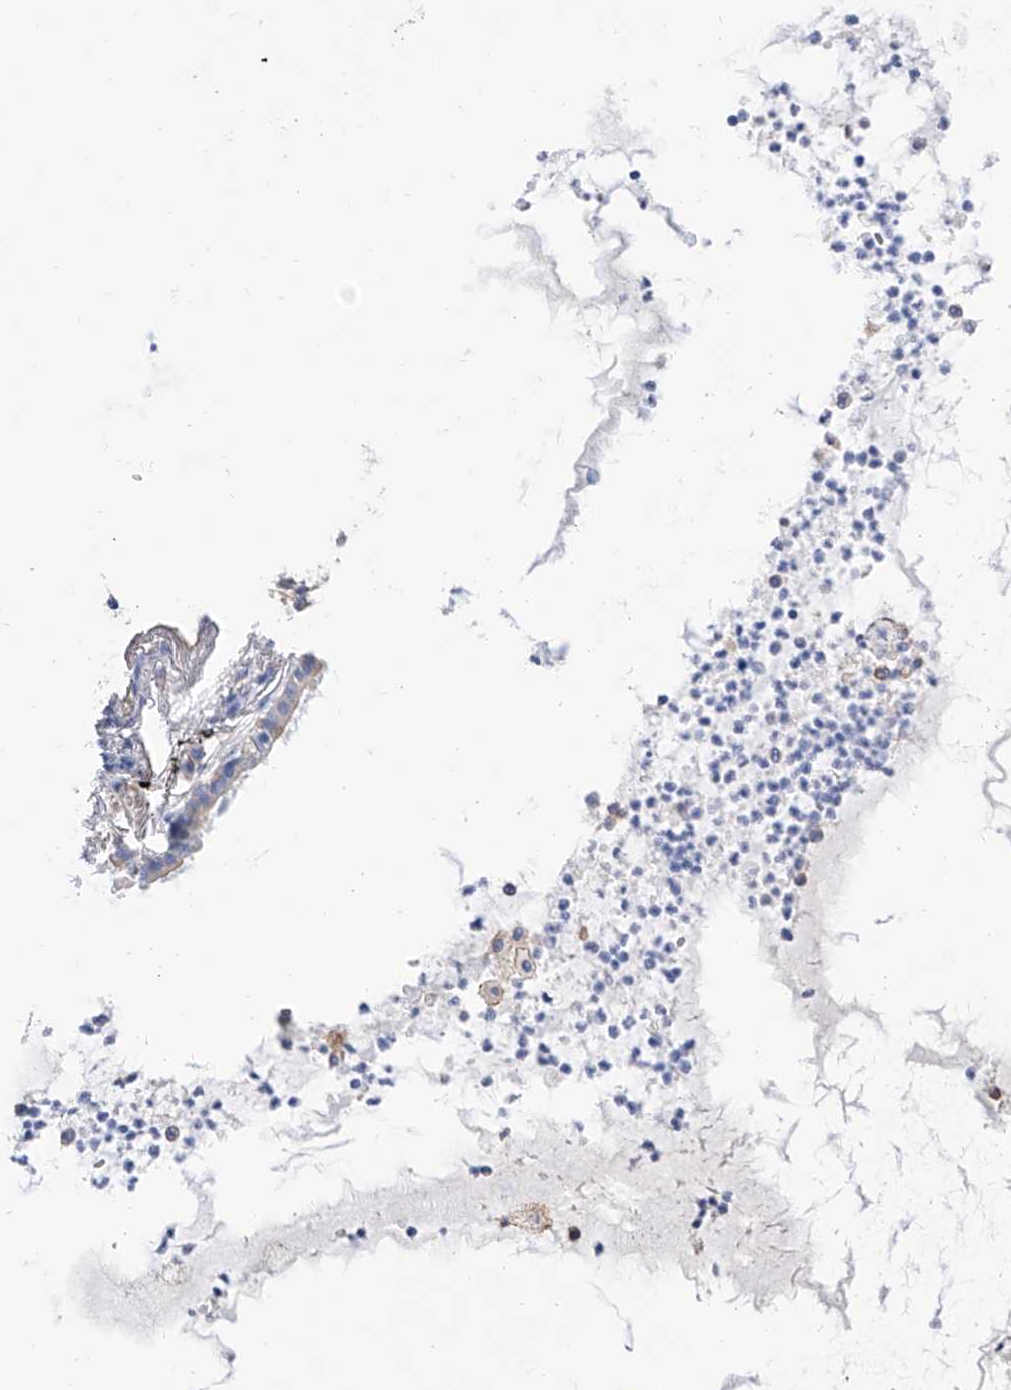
{"staining": {"intensity": "negative", "quantity": "none", "location": "none"}, "tissue": "lung cancer", "cell_type": "Tumor cells", "image_type": "cancer", "snomed": [{"axis": "morphology", "description": "Adenocarcinoma, NOS"}, {"axis": "topography", "description": "Lung"}], "caption": "An image of lung cancer (adenocarcinoma) stained for a protein demonstrates no brown staining in tumor cells.", "gene": "ZNF653", "patient": {"sex": "female", "age": 70}}